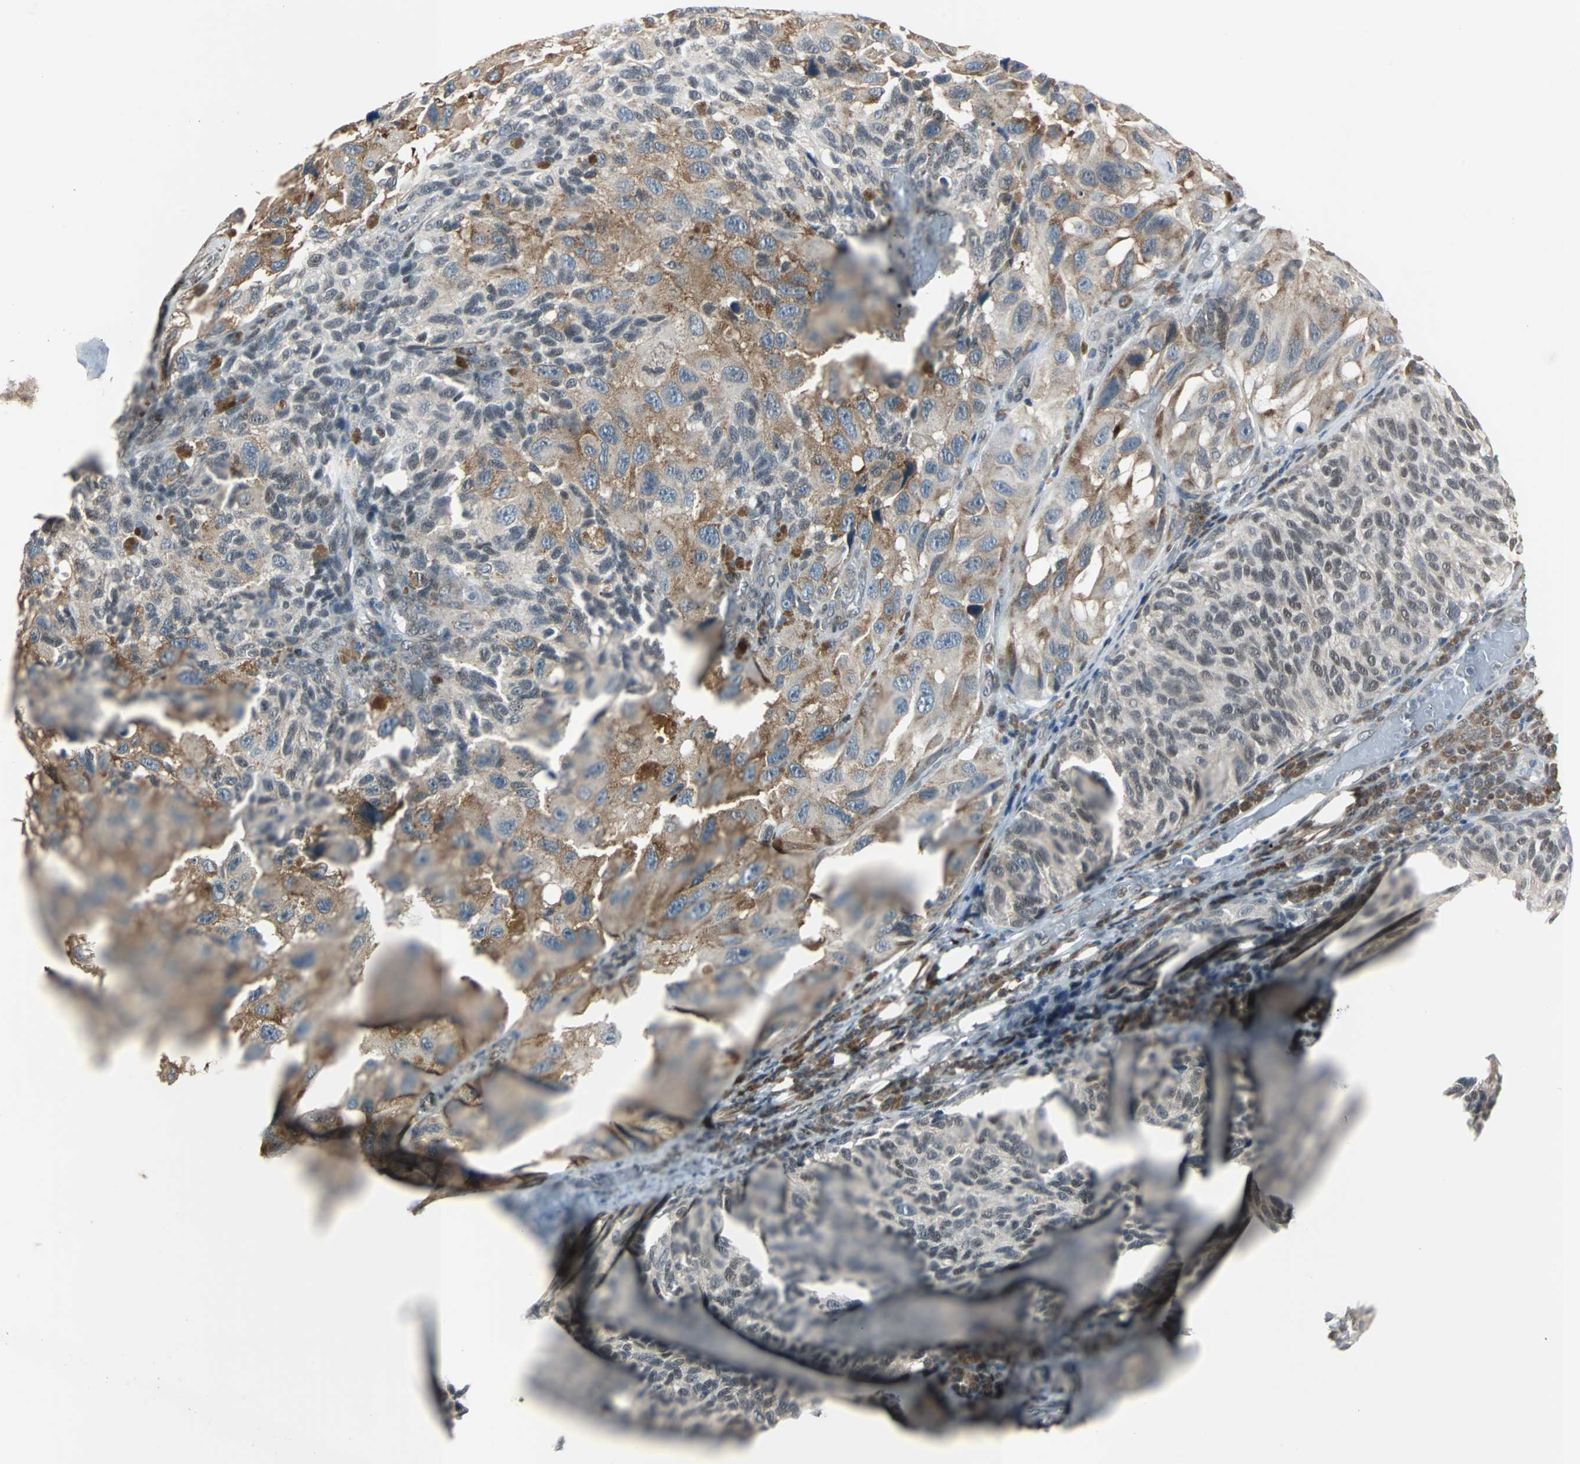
{"staining": {"intensity": "moderate", "quantity": ">75%", "location": "cytoplasmic/membranous"}, "tissue": "melanoma", "cell_type": "Tumor cells", "image_type": "cancer", "snomed": [{"axis": "morphology", "description": "Malignant melanoma, NOS"}, {"axis": "topography", "description": "Skin"}], "caption": "The photomicrograph demonstrates immunohistochemical staining of malignant melanoma. There is moderate cytoplasmic/membranous positivity is identified in approximately >75% of tumor cells.", "gene": "ZHX2", "patient": {"sex": "female", "age": 73}}